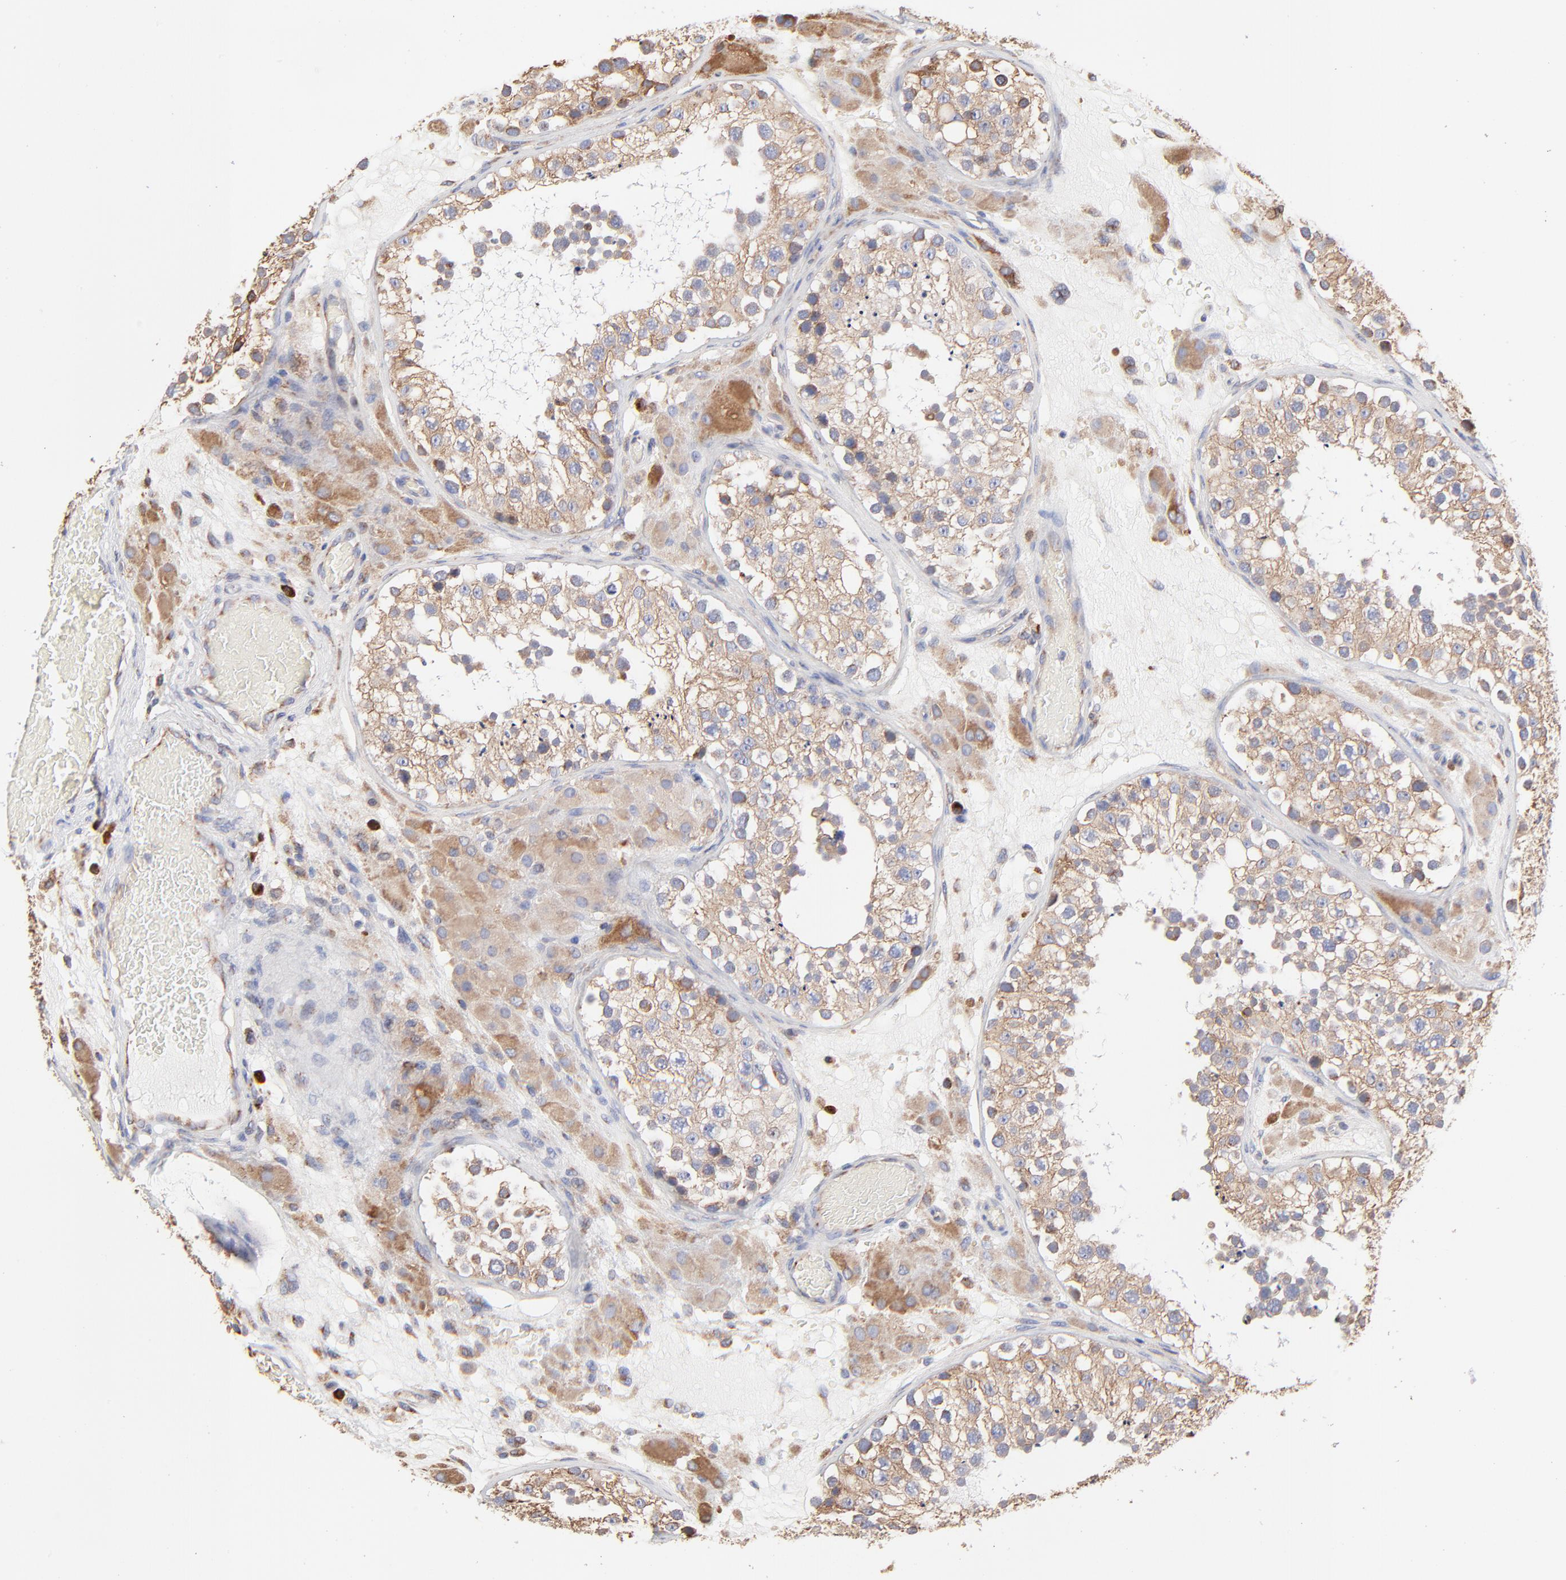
{"staining": {"intensity": "moderate", "quantity": ">75%", "location": "cytoplasmic/membranous"}, "tissue": "testis", "cell_type": "Cells in seminiferous ducts", "image_type": "normal", "snomed": [{"axis": "morphology", "description": "Normal tissue, NOS"}, {"axis": "topography", "description": "Testis"}], "caption": "Testis stained with a brown dye reveals moderate cytoplasmic/membranous positive expression in approximately >75% of cells in seminiferous ducts.", "gene": "LMAN1", "patient": {"sex": "male", "age": 26}}